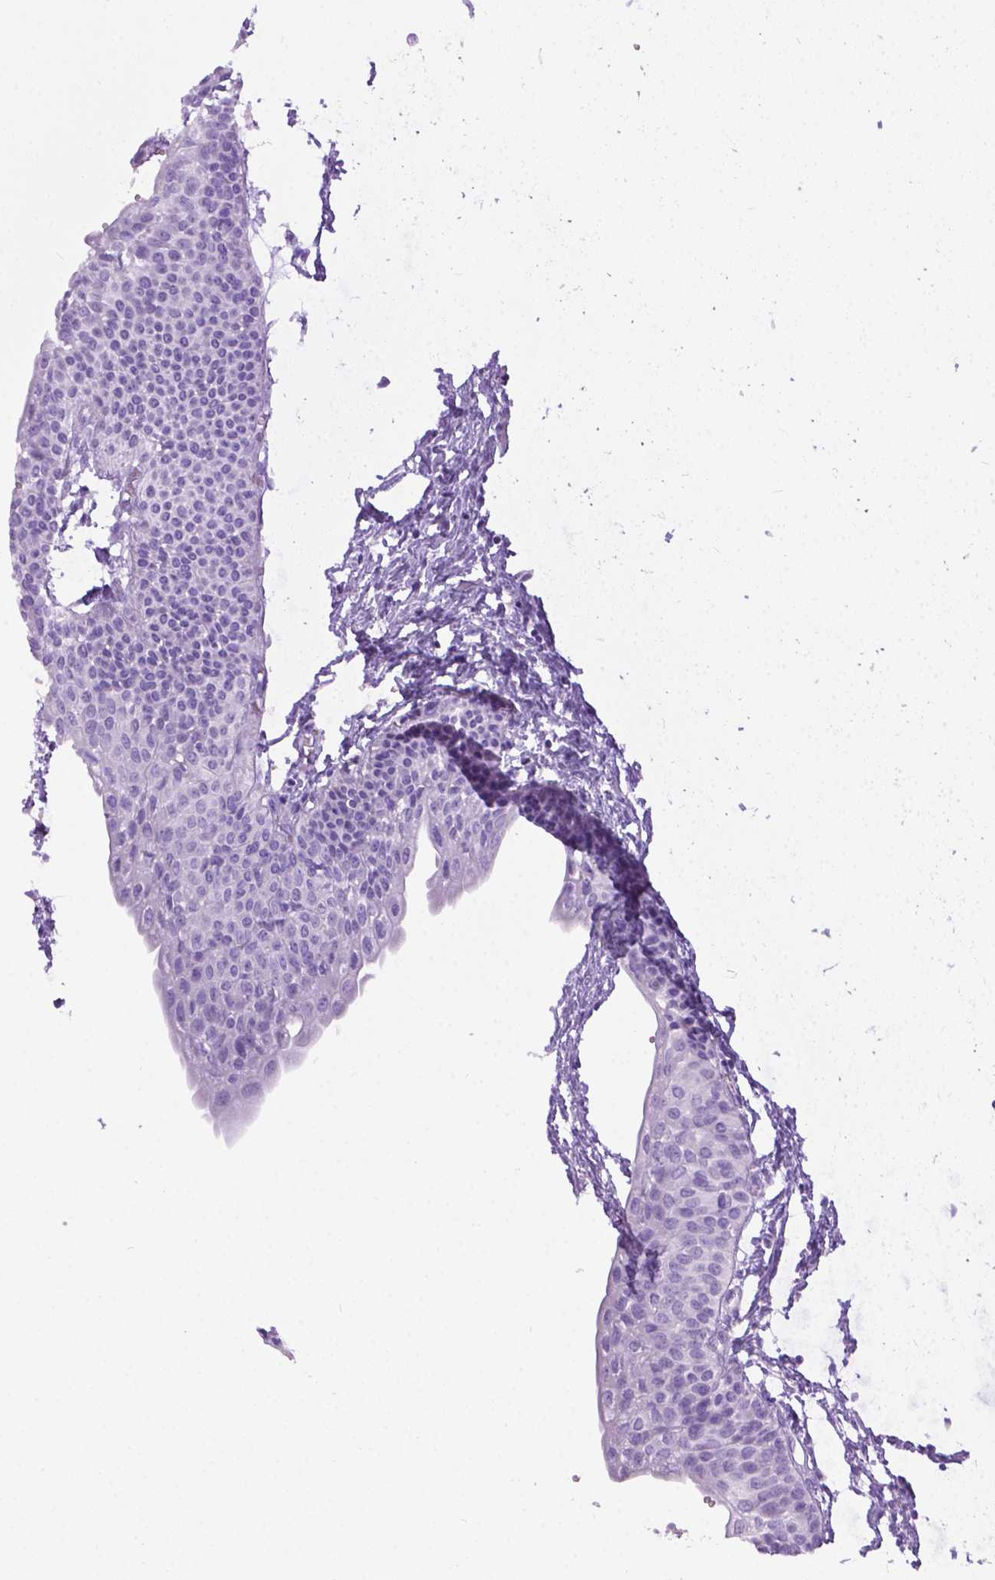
{"staining": {"intensity": "negative", "quantity": "none", "location": "none"}, "tissue": "urinary bladder", "cell_type": "Urothelial cells", "image_type": "normal", "snomed": [{"axis": "morphology", "description": "Normal tissue, NOS"}, {"axis": "topography", "description": "Urinary bladder"}, {"axis": "topography", "description": "Peripheral nerve tissue"}], "caption": "Normal urinary bladder was stained to show a protein in brown. There is no significant positivity in urothelial cells. (DAB immunohistochemistry (IHC), high magnification).", "gene": "LELP1", "patient": {"sex": "male", "age": 55}}